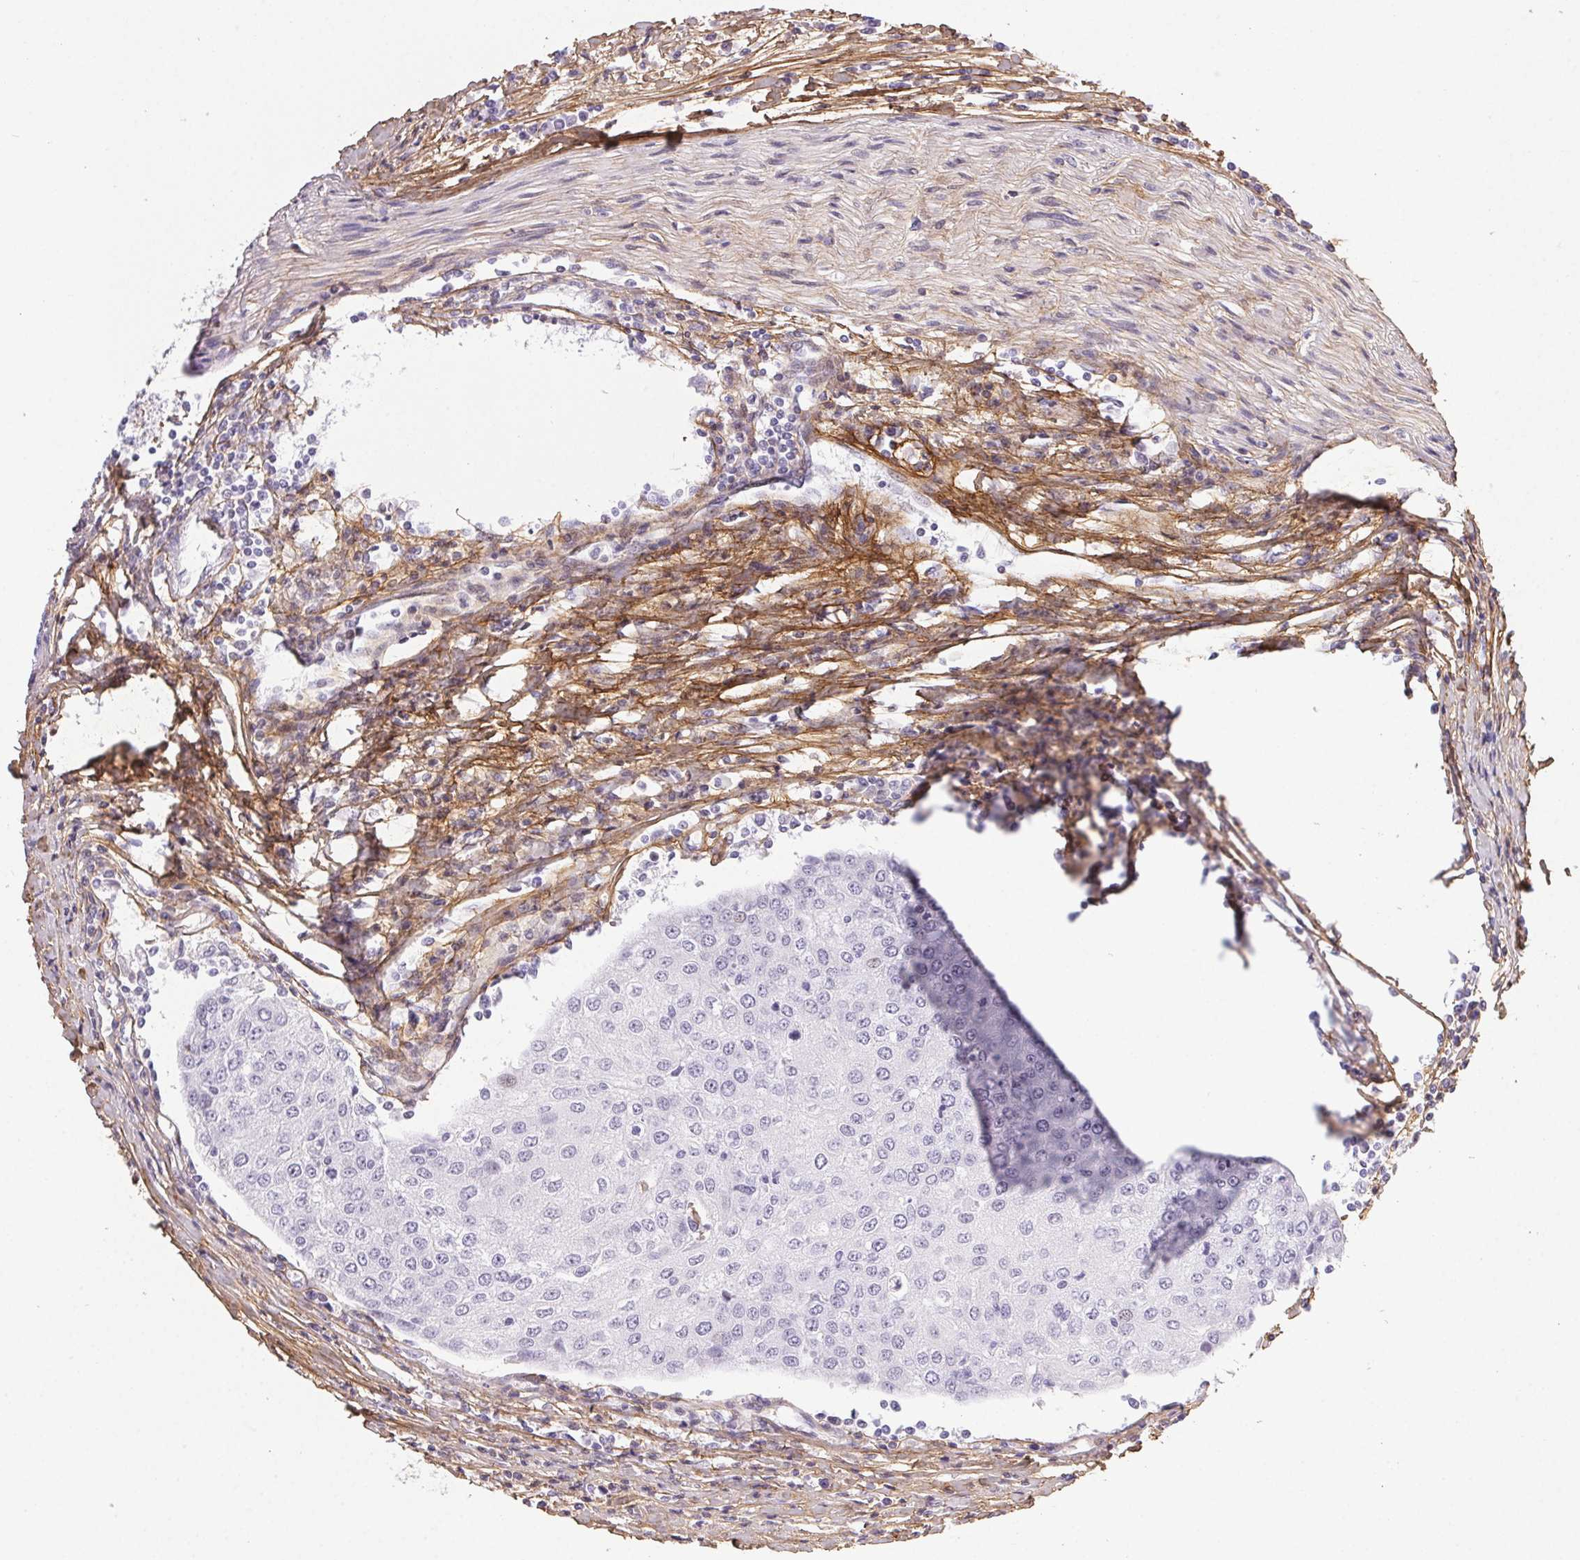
{"staining": {"intensity": "negative", "quantity": "none", "location": "none"}, "tissue": "urothelial cancer", "cell_type": "Tumor cells", "image_type": "cancer", "snomed": [{"axis": "morphology", "description": "Urothelial carcinoma, High grade"}, {"axis": "topography", "description": "Urinary bladder"}], "caption": "DAB (3,3'-diaminobenzidine) immunohistochemical staining of human urothelial cancer demonstrates no significant staining in tumor cells.", "gene": "PDZD2", "patient": {"sex": "female", "age": 85}}